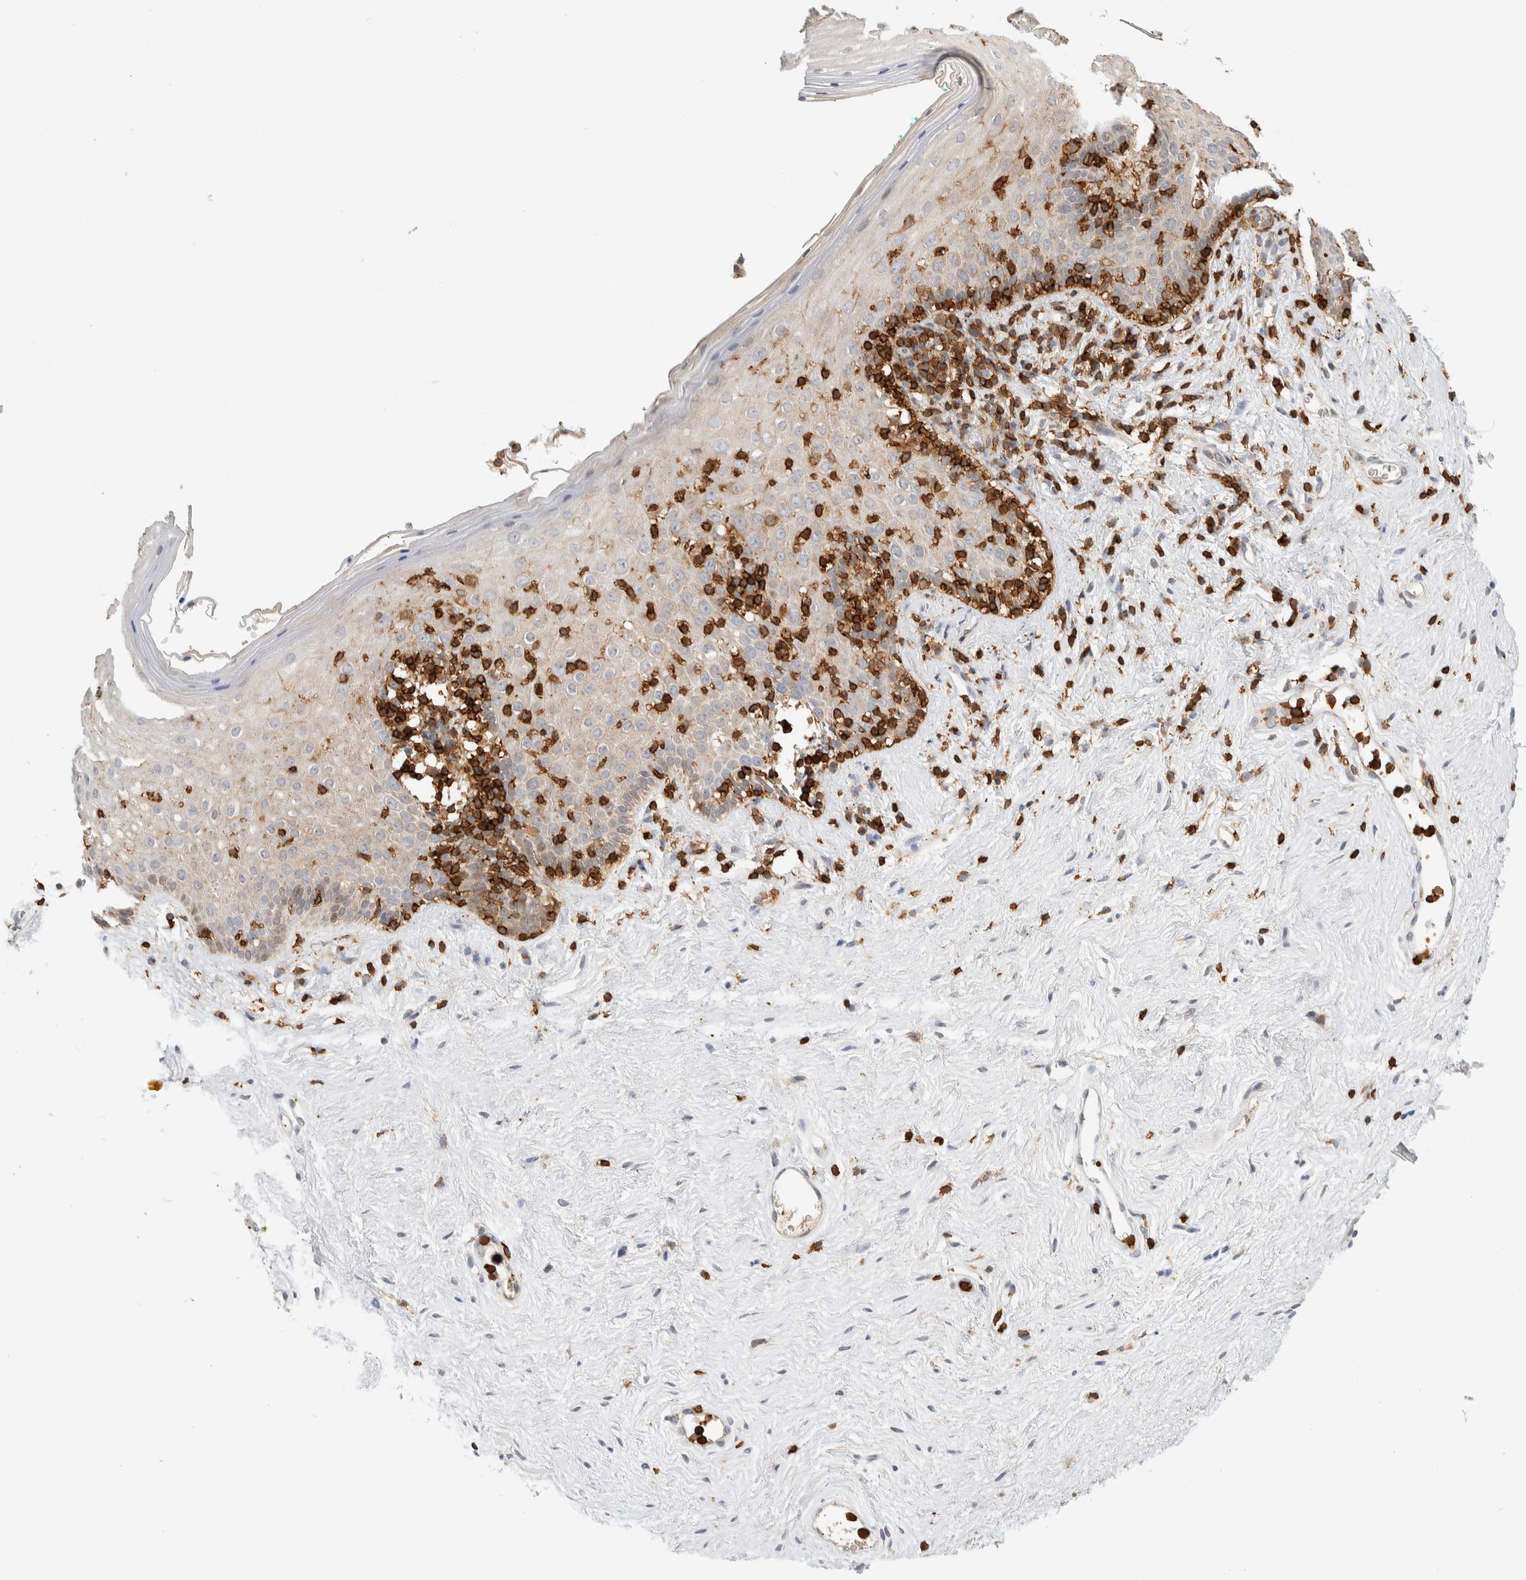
{"staining": {"intensity": "weak", "quantity": "25%-75%", "location": "cytoplasmic/membranous"}, "tissue": "vagina", "cell_type": "Squamous epithelial cells", "image_type": "normal", "snomed": [{"axis": "morphology", "description": "Normal tissue, NOS"}, {"axis": "topography", "description": "Vagina"}], "caption": "A photomicrograph of vagina stained for a protein exhibits weak cytoplasmic/membranous brown staining in squamous epithelial cells.", "gene": "RUNDC1", "patient": {"sex": "female", "age": 44}}